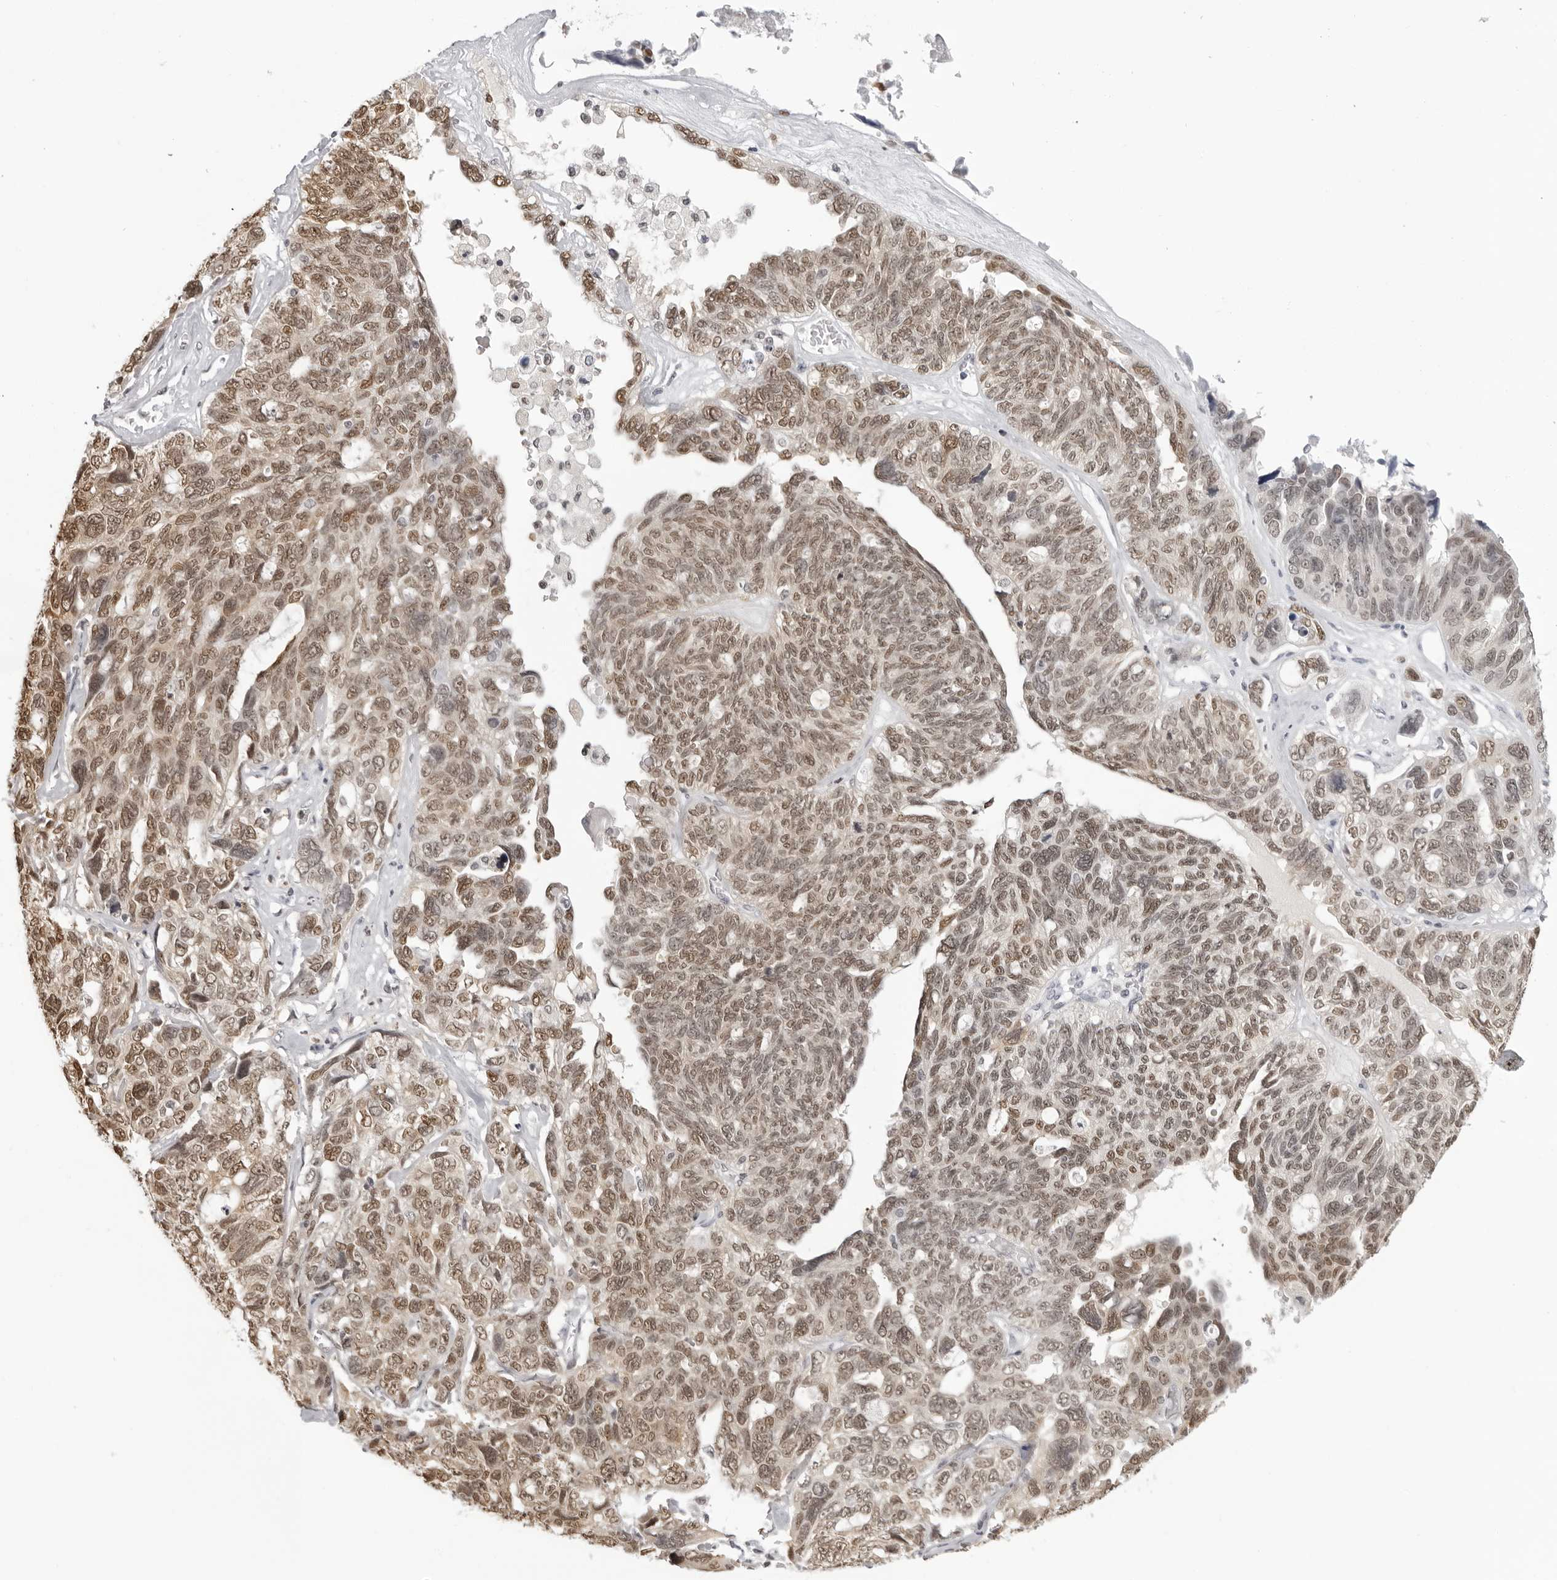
{"staining": {"intensity": "moderate", "quantity": ">75%", "location": "nuclear"}, "tissue": "ovarian cancer", "cell_type": "Tumor cells", "image_type": "cancer", "snomed": [{"axis": "morphology", "description": "Cystadenocarcinoma, serous, NOS"}, {"axis": "topography", "description": "Ovary"}], "caption": "Immunohistochemical staining of ovarian serous cystadenocarcinoma exhibits medium levels of moderate nuclear expression in approximately >75% of tumor cells. Ihc stains the protein in brown and the nuclei are stained blue.", "gene": "HSPA4", "patient": {"sex": "female", "age": 79}}